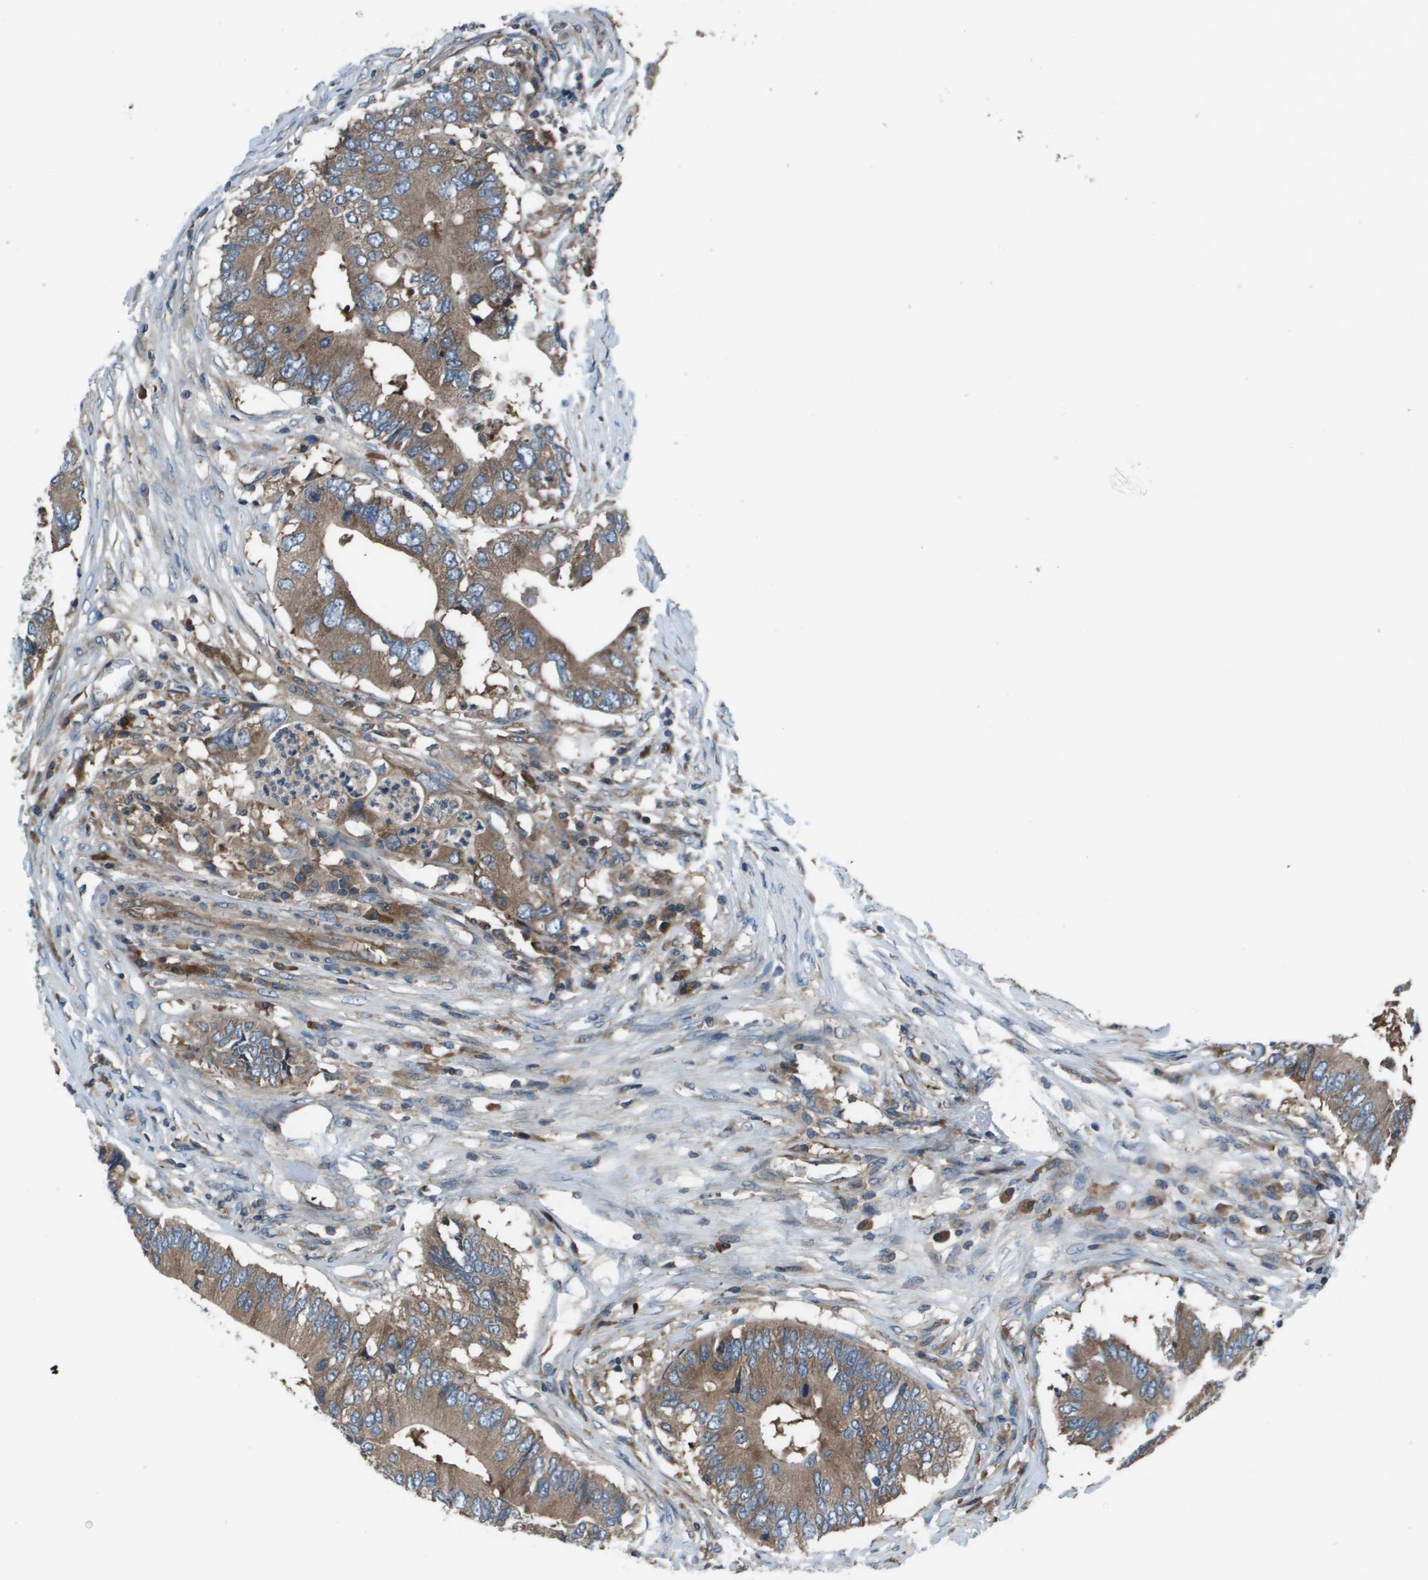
{"staining": {"intensity": "moderate", "quantity": ">75%", "location": "cytoplasmic/membranous"}, "tissue": "colorectal cancer", "cell_type": "Tumor cells", "image_type": "cancer", "snomed": [{"axis": "morphology", "description": "Adenocarcinoma, NOS"}, {"axis": "topography", "description": "Colon"}], "caption": "A brown stain highlights moderate cytoplasmic/membranous staining of a protein in human adenocarcinoma (colorectal) tumor cells. (brown staining indicates protein expression, while blue staining denotes nuclei).", "gene": "EIF3B", "patient": {"sex": "male", "age": 71}}